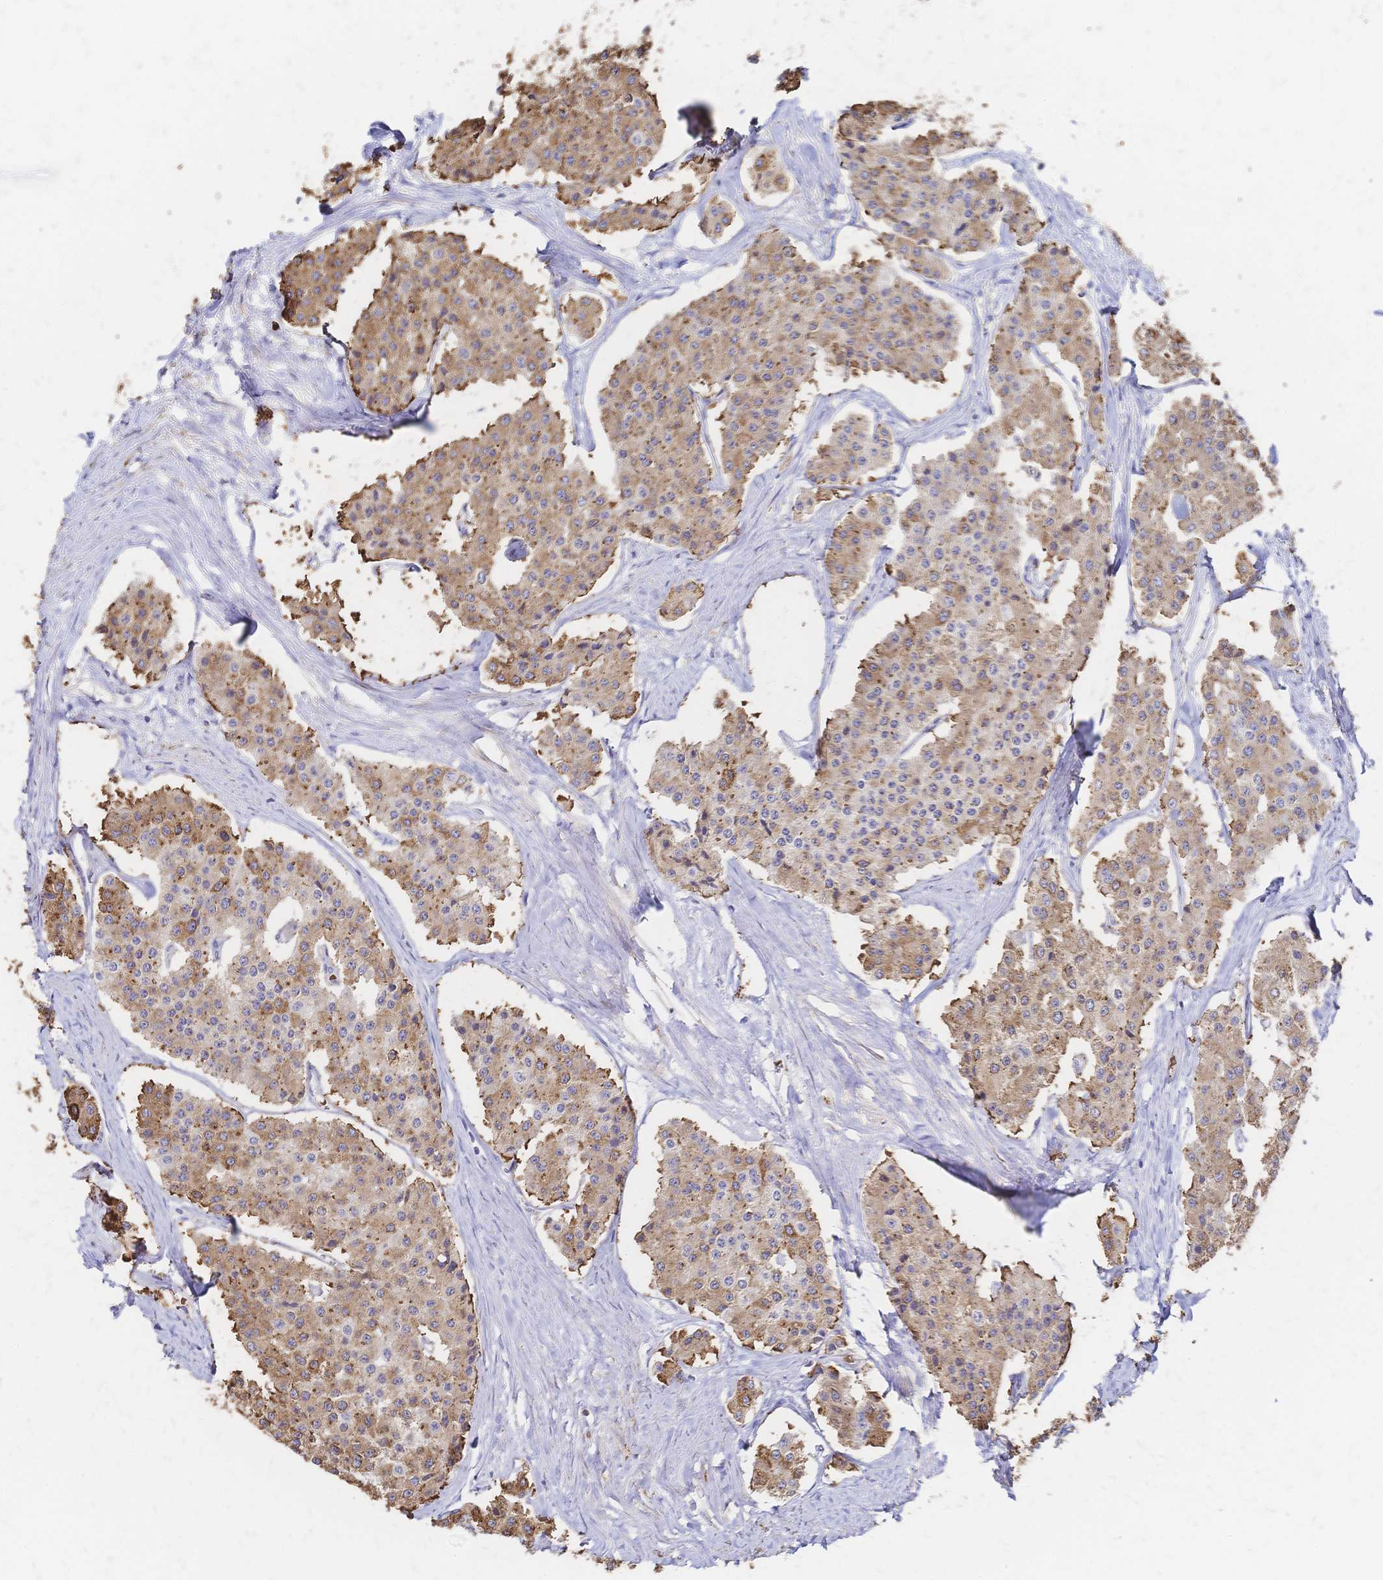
{"staining": {"intensity": "moderate", "quantity": ">75%", "location": "cytoplasmic/membranous"}, "tissue": "carcinoid", "cell_type": "Tumor cells", "image_type": "cancer", "snomed": [{"axis": "morphology", "description": "Carcinoid, malignant, NOS"}, {"axis": "topography", "description": "Small intestine"}], "caption": "Brown immunohistochemical staining in carcinoid displays moderate cytoplasmic/membranous expression in about >75% of tumor cells.", "gene": "SLC5A1", "patient": {"sex": "female", "age": 65}}